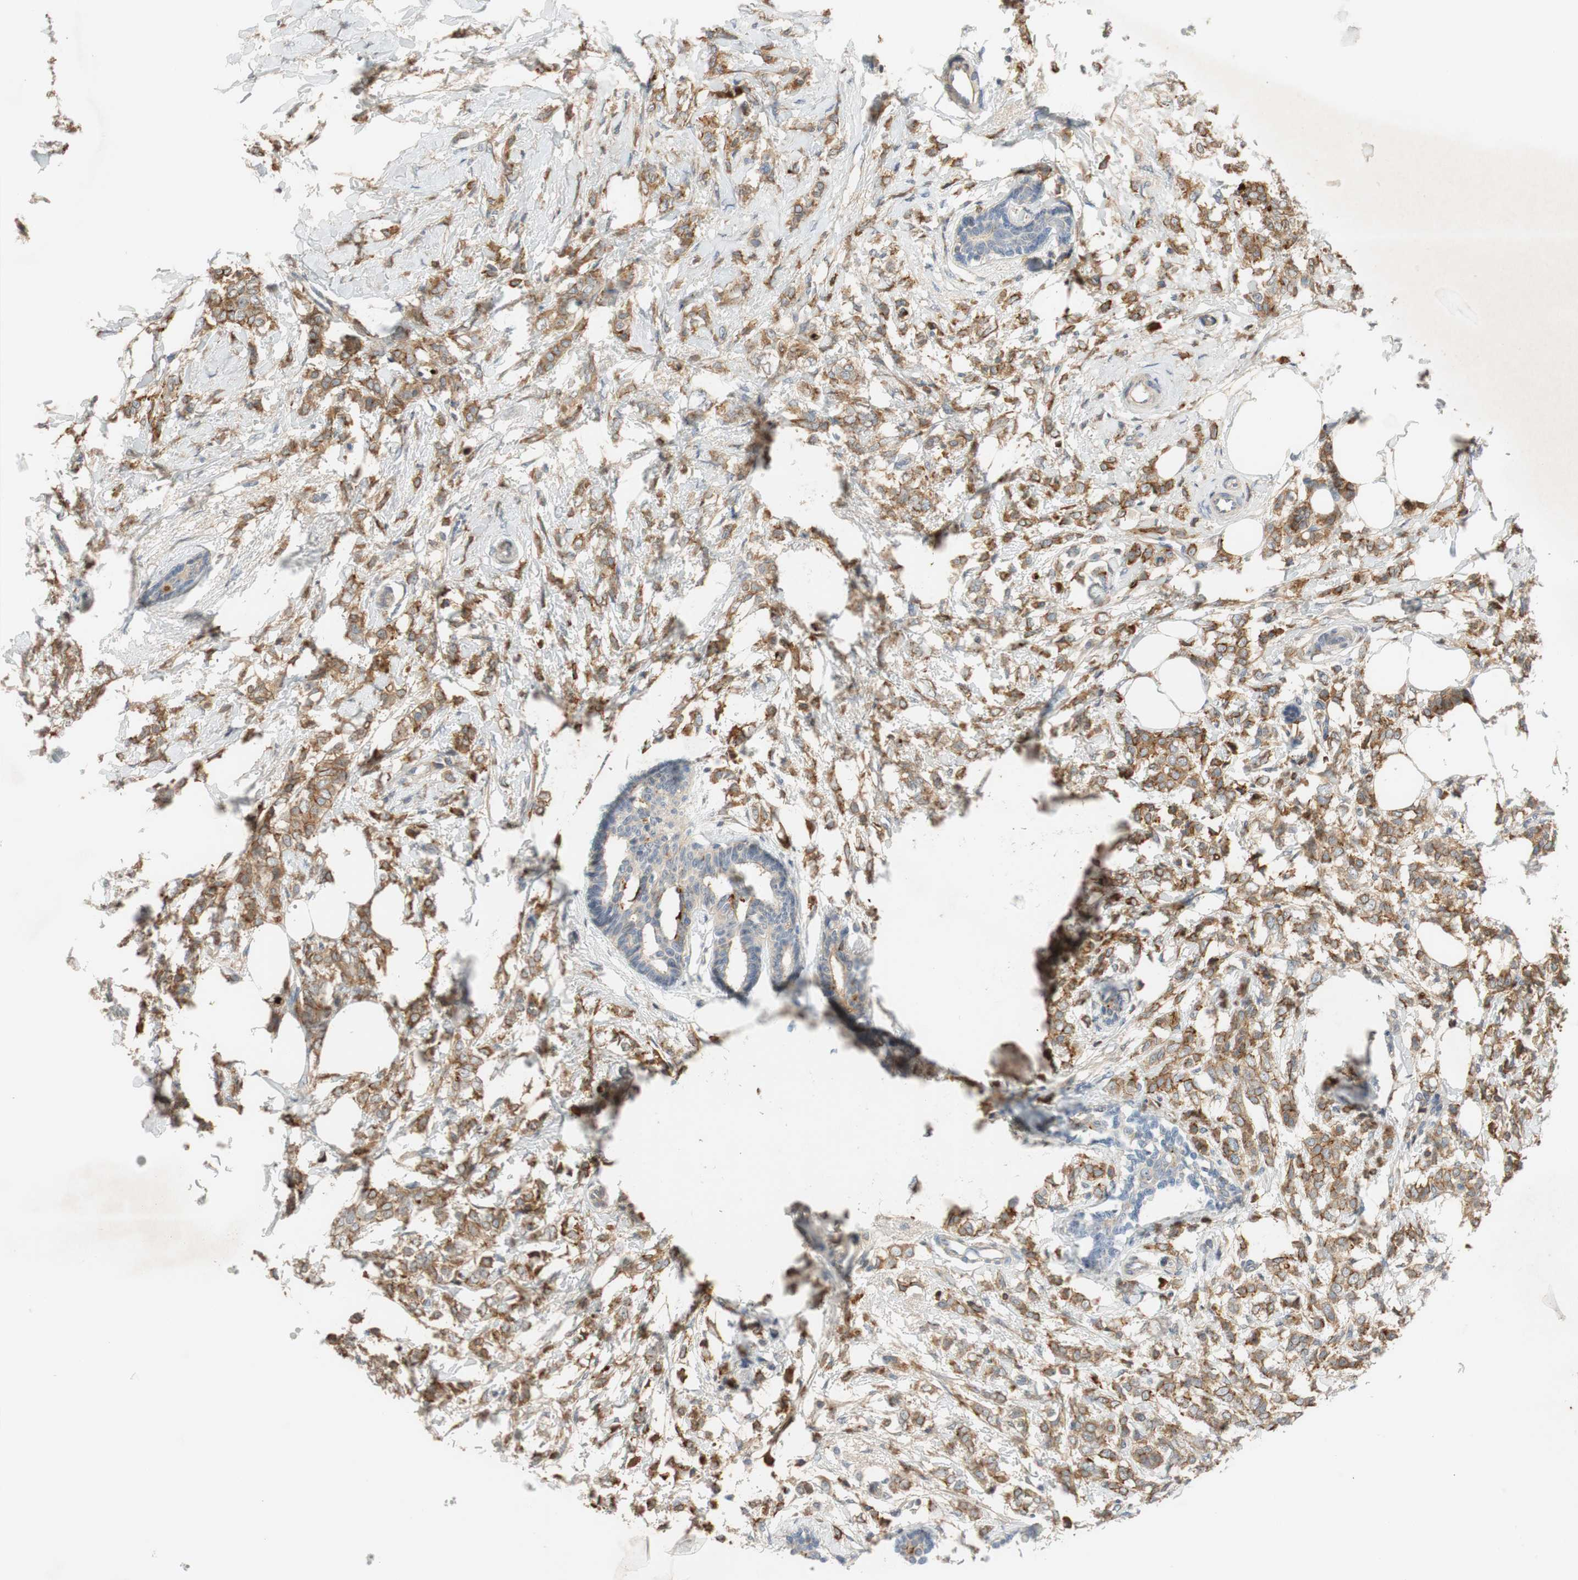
{"staining": {"intensity": "weak", "quantity": ">75%", "location": "cytoplasmic/membranous"}, "tissue": "breast cancer", "cell_type": "Tumor cells", "image_type": "cancer", "snomed": [{"axis": "morphology", "description": "Lobular carcinoma, in situ"}, {"axis": "morphology", "description": "Lobular carcinoma"}, {"axis": "topography", "description": "Breast"}], "caption": "DAB immunohistochemical staining of human breast cancer (lobular carcinoma in situ) reveals weak cytoplasmic/membranous protein staining in about >75% of tumor cells. Using DAB (brown) and hematoxylin (blue) stains, captured at high magnification using brightfield microscopy.", "gene": "C4A", "patient": {"sex": "female", "age": 41}}